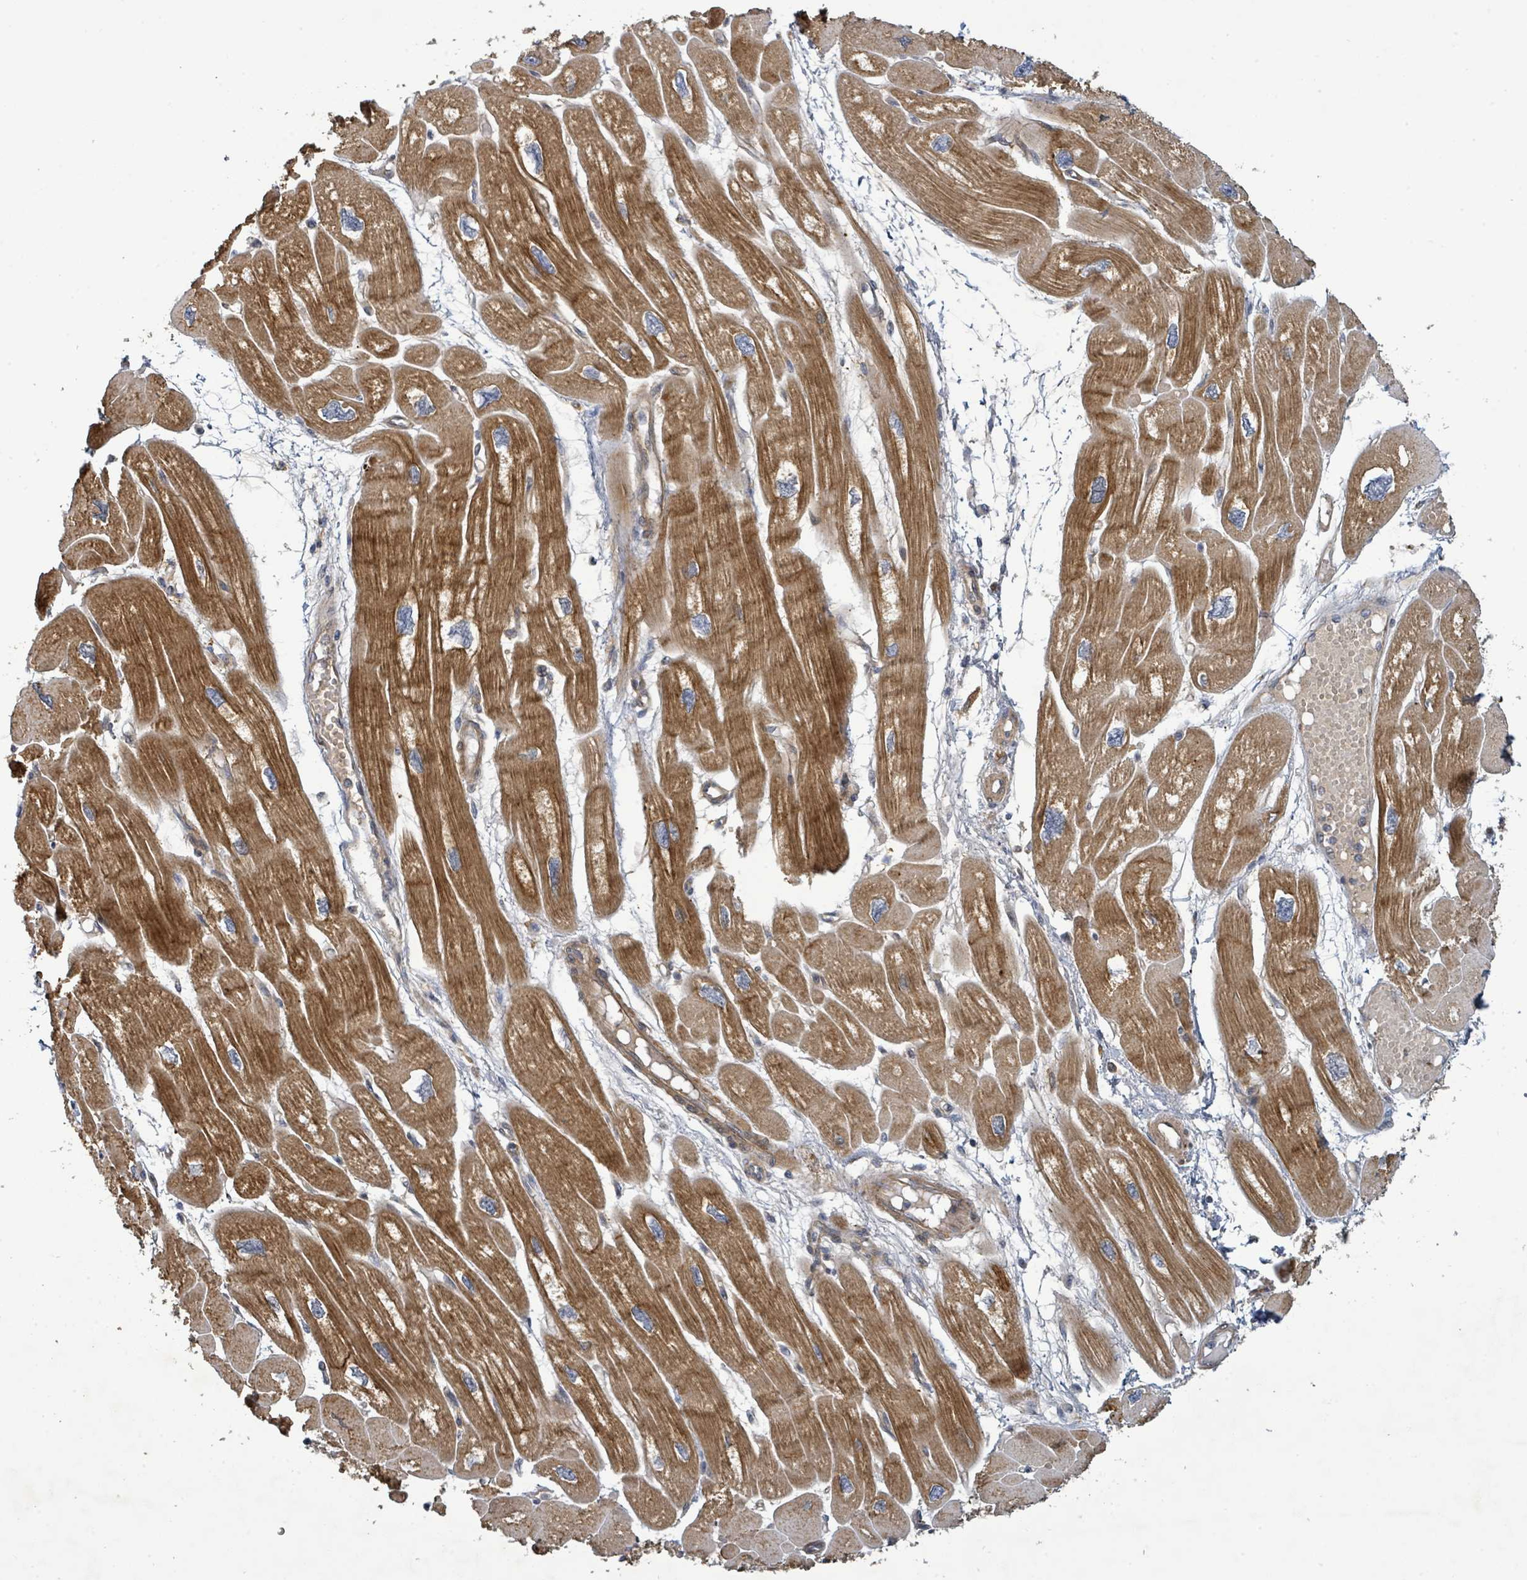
{"staining": {"intensity": "strong", "quantity": ">75%", "location": "cytoplasmic/membranous"}, "tissue": "heart muscle", "cell_type": "Cardiomyocytes", "image_type": "normal", "snomed": [{"axis": "morphology", "description": "Normal tissue, NOS"}, {"axis": "topography", "description": "Heart"}], "caption": "Protein analysis of unremarkable heart muscle shows strong cytoplasmic/membranous expression in approximately >75% of cardiomyocytes. The protein is shown in brown color, while the nuclei are stained blue.", "gene": "STARD4", "patient": {"sex": "male", "age": 42}}